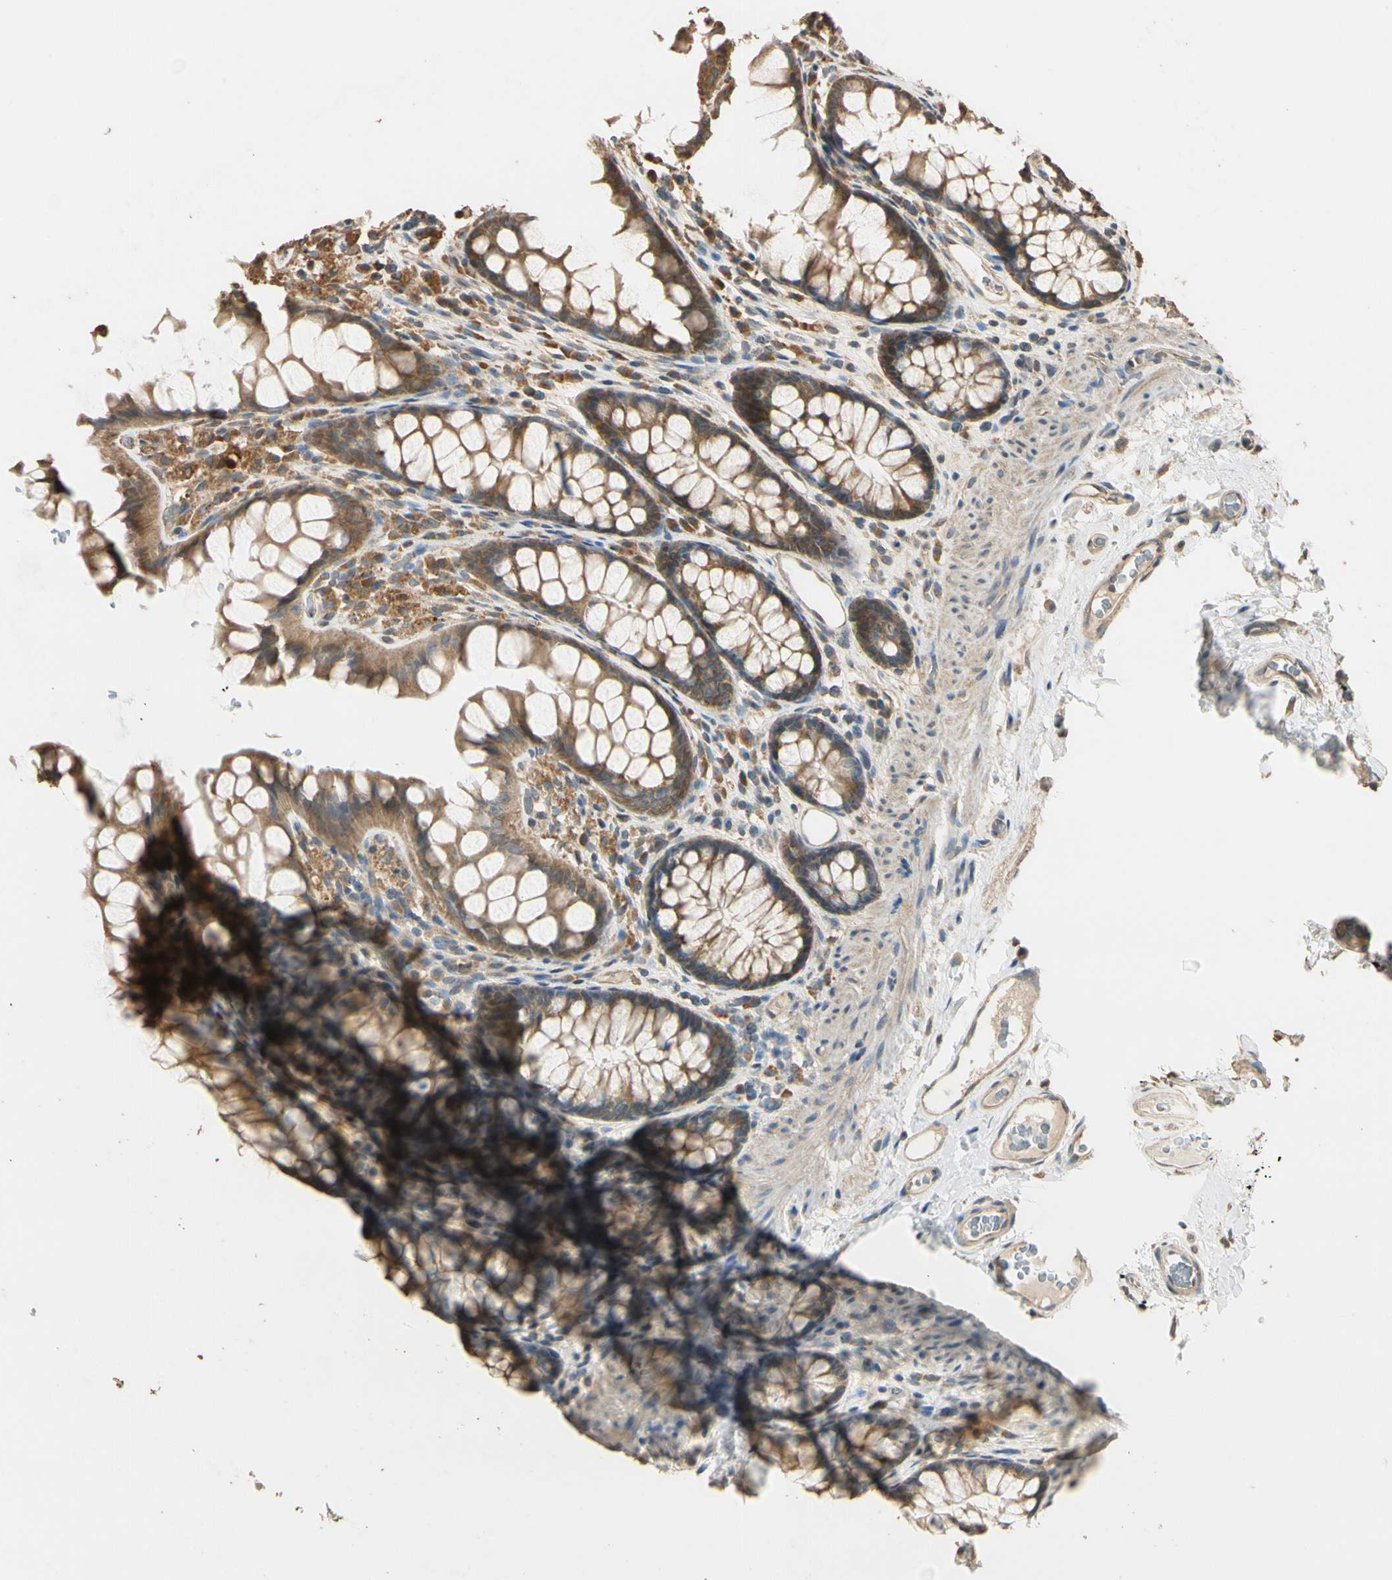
{"staining": {"intensity": "moderate", "quantity": ">75%", "location": "cytoplasmic/membranous"}, "tissue": "colon", "cell_type": "Endothelial cells", "image_type": "normal", "snomed": [{"axis": "morphology", "description": "Normal tissue, NOS"}, {"axis": "topography", "description": "Colon"}], "caption": "Protein expression analysis of benign colon shows moderate cytoplasmic/membranous staining in approximately >75% of endothelial cells. The staining was performed using DAB (3,3'-diaminobenzidine), with brown indicating positive protein expression. Nuclei are stained blue with hematoxylin.", "gene": "STX18", "patient": {"sex": "female", "age": 55}}